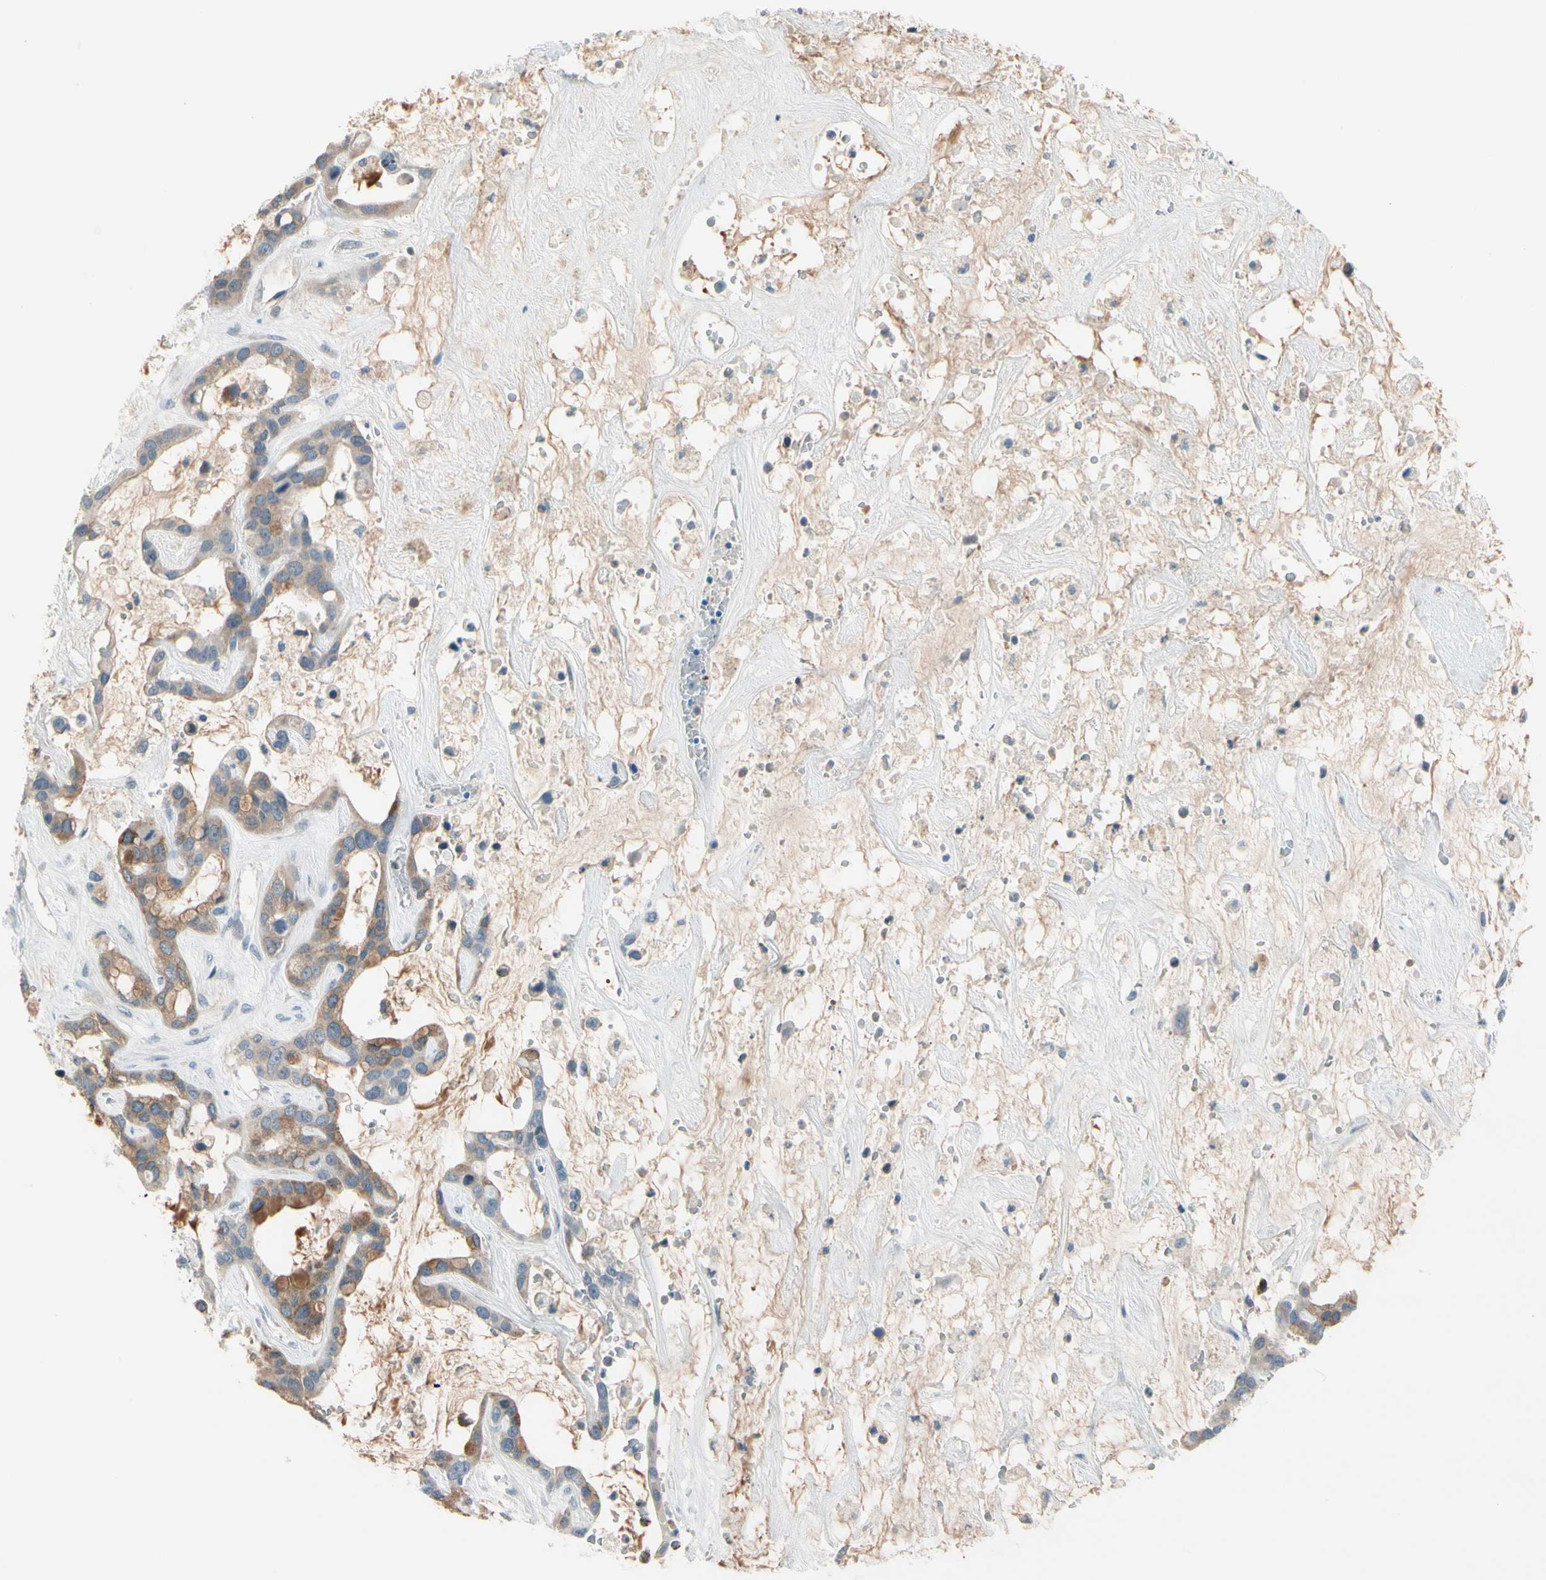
{"staining": {"intensity": "moderate", "quantity": ">75%", "location": "cytoplasmic/membranous"}, "tissue": "liver cancer", "cell_type": "Tumor cells", "image_type": "cancer", "snomed": [{"axis": "morphology", "description": "Cholangiocarcinoma"}, {"axis": "topography", "description": "Liver"}], "caption": "Cholangiocarcinoma (liver) stained with DAB immunohistochemistry demonstrates medium levels of moderate cytoplasmic/membranous positivity in about >75% of tumor cells.", "gene": "CFAP36", "patient": {"sex": "female", "age": 65}}